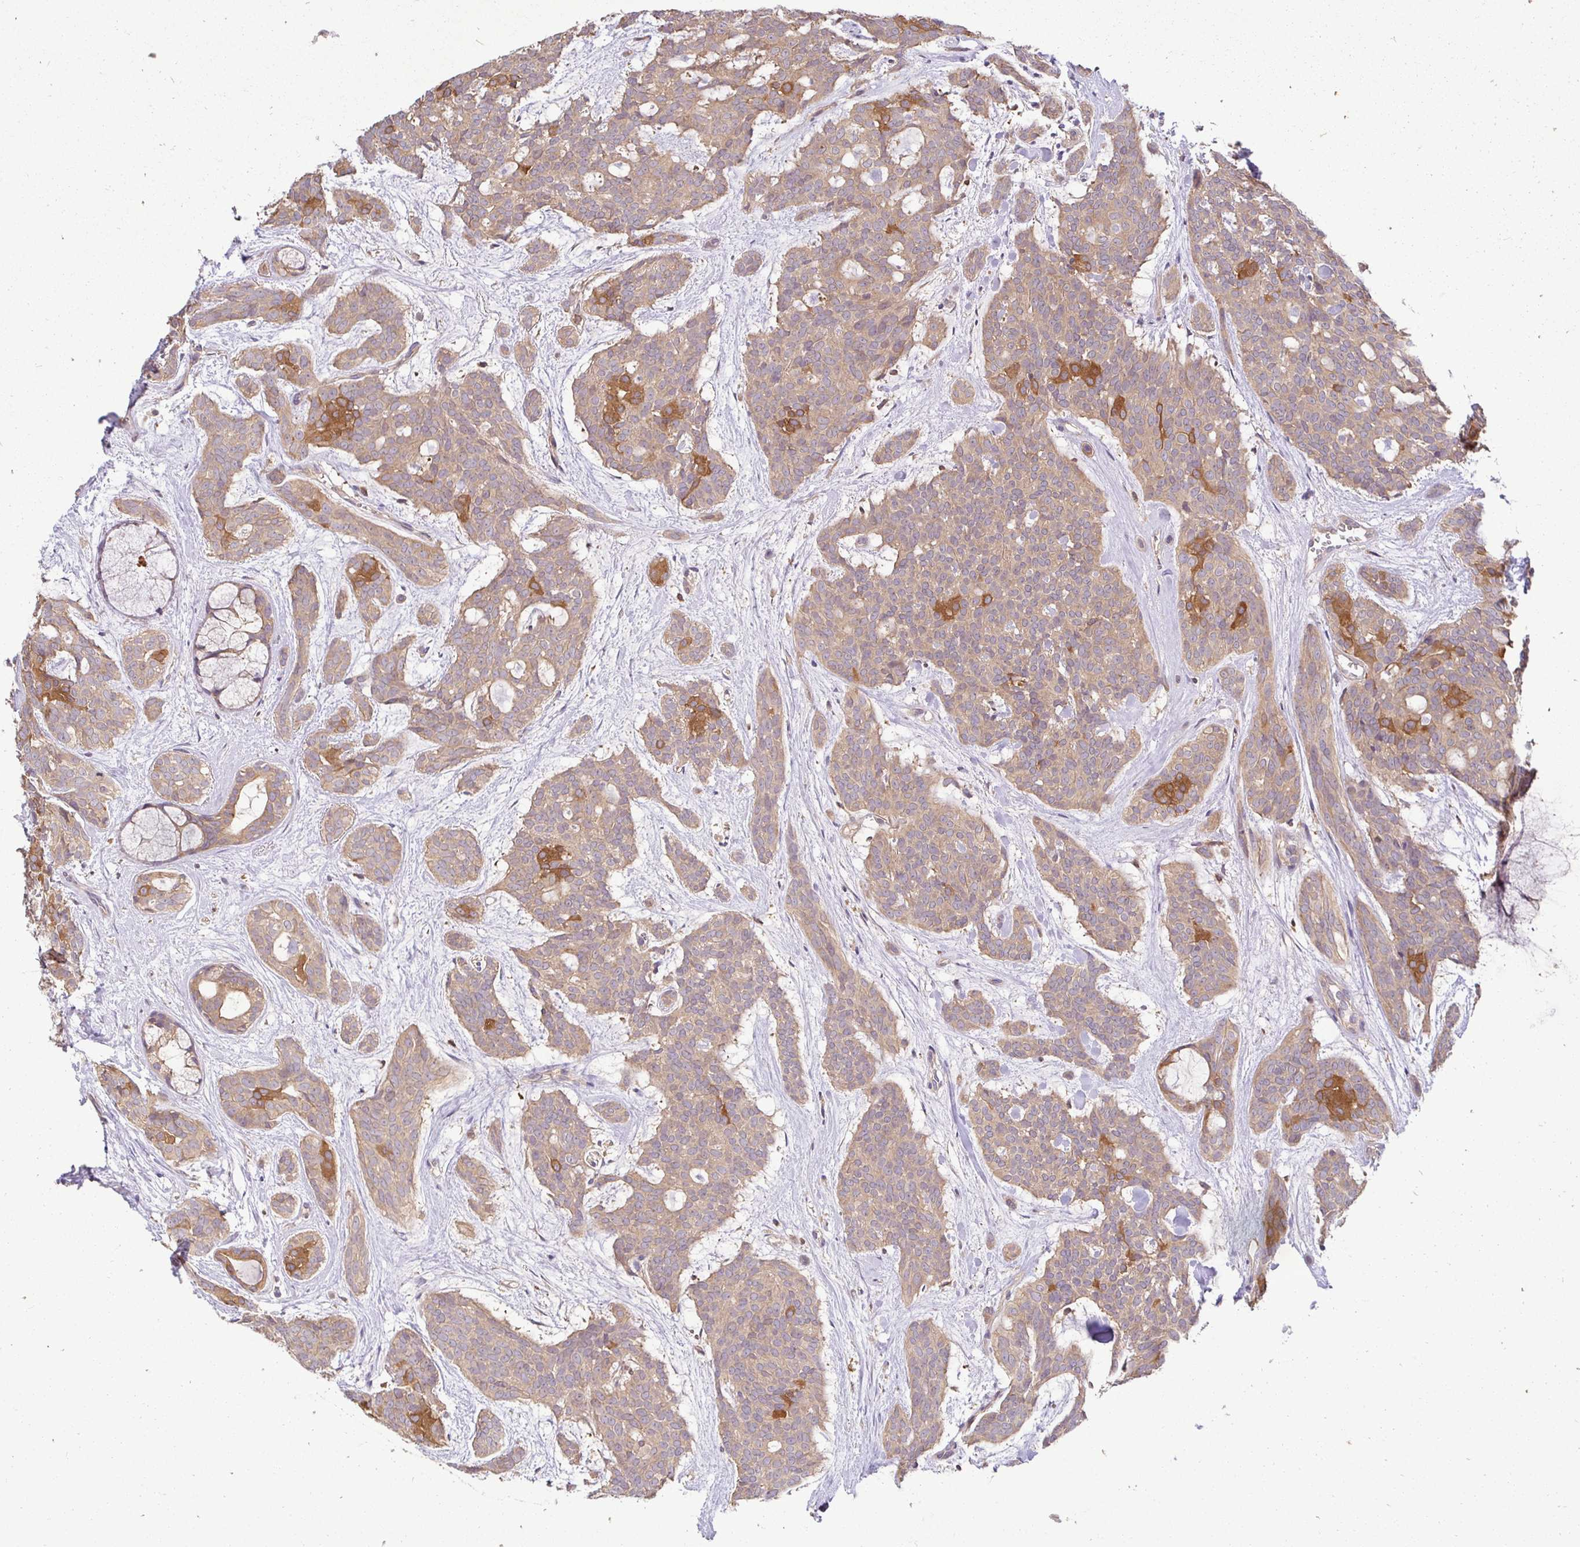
{"staining": {"intensity": "moderate", "quantity": "<25%", "location": "cytoplasmic/membranous"}, "tissue": "head and neck cancer", "cell_type": "Tumor cells", "image_type": "cancer", "snomed": [{"axis": "morphology", "description": "Adenocarcinoma, NOS"}, {"axis": "topography", "description": "Head-Neck"}], "caption": "Immunohistochemistry (IHC) of human head and neck cancer exhibits low levels of moderate cytoplasmic/membranous expression in about <25% of tumor cells. (IHC, brightfield microscopy, high magnification).", "gene": "ATP6V1F", "patient": {"sex": "male", "age": 66}}